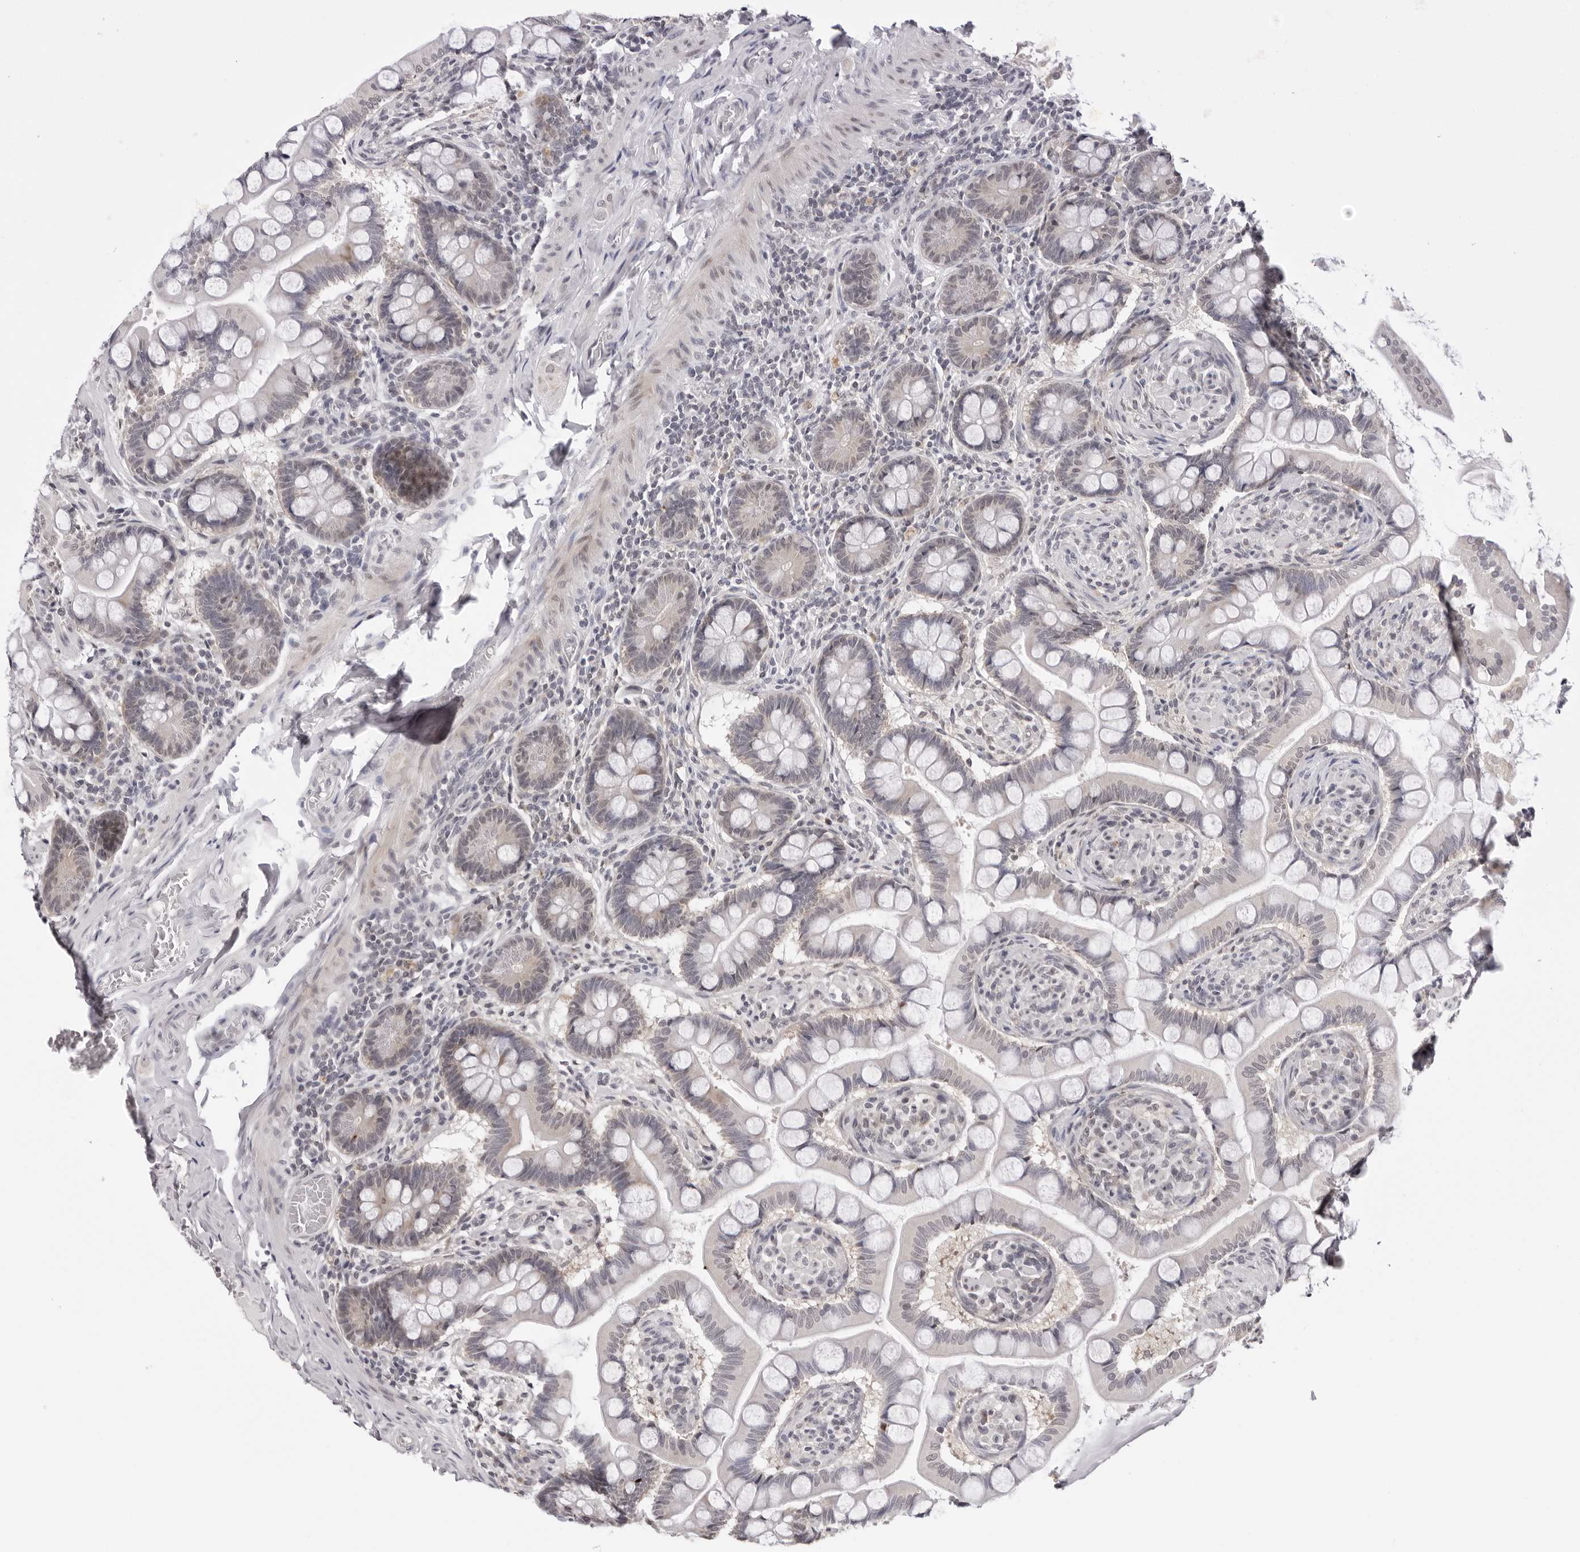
{"staining": {"intensity": "moderate", "quantity": "<25%", "location": "cytoplasmic/membranous"}, "tissue": "small intestine", "cell_type": "Glandular cells", "image_type": "normal", "snomed": [{"axis": "morphology", "description": "Normal tissue, NOS"}, {"axis": "topography", "description": "Small intestine"}], "caption": "Normal small intestine demonstrates moderate cytoplasmic/membranous expression in about <25% of glandular cells, visualized by immunohistochemistry.", "gene": "PRUNE1", "patient": {"sex": "male", "age": 41}}